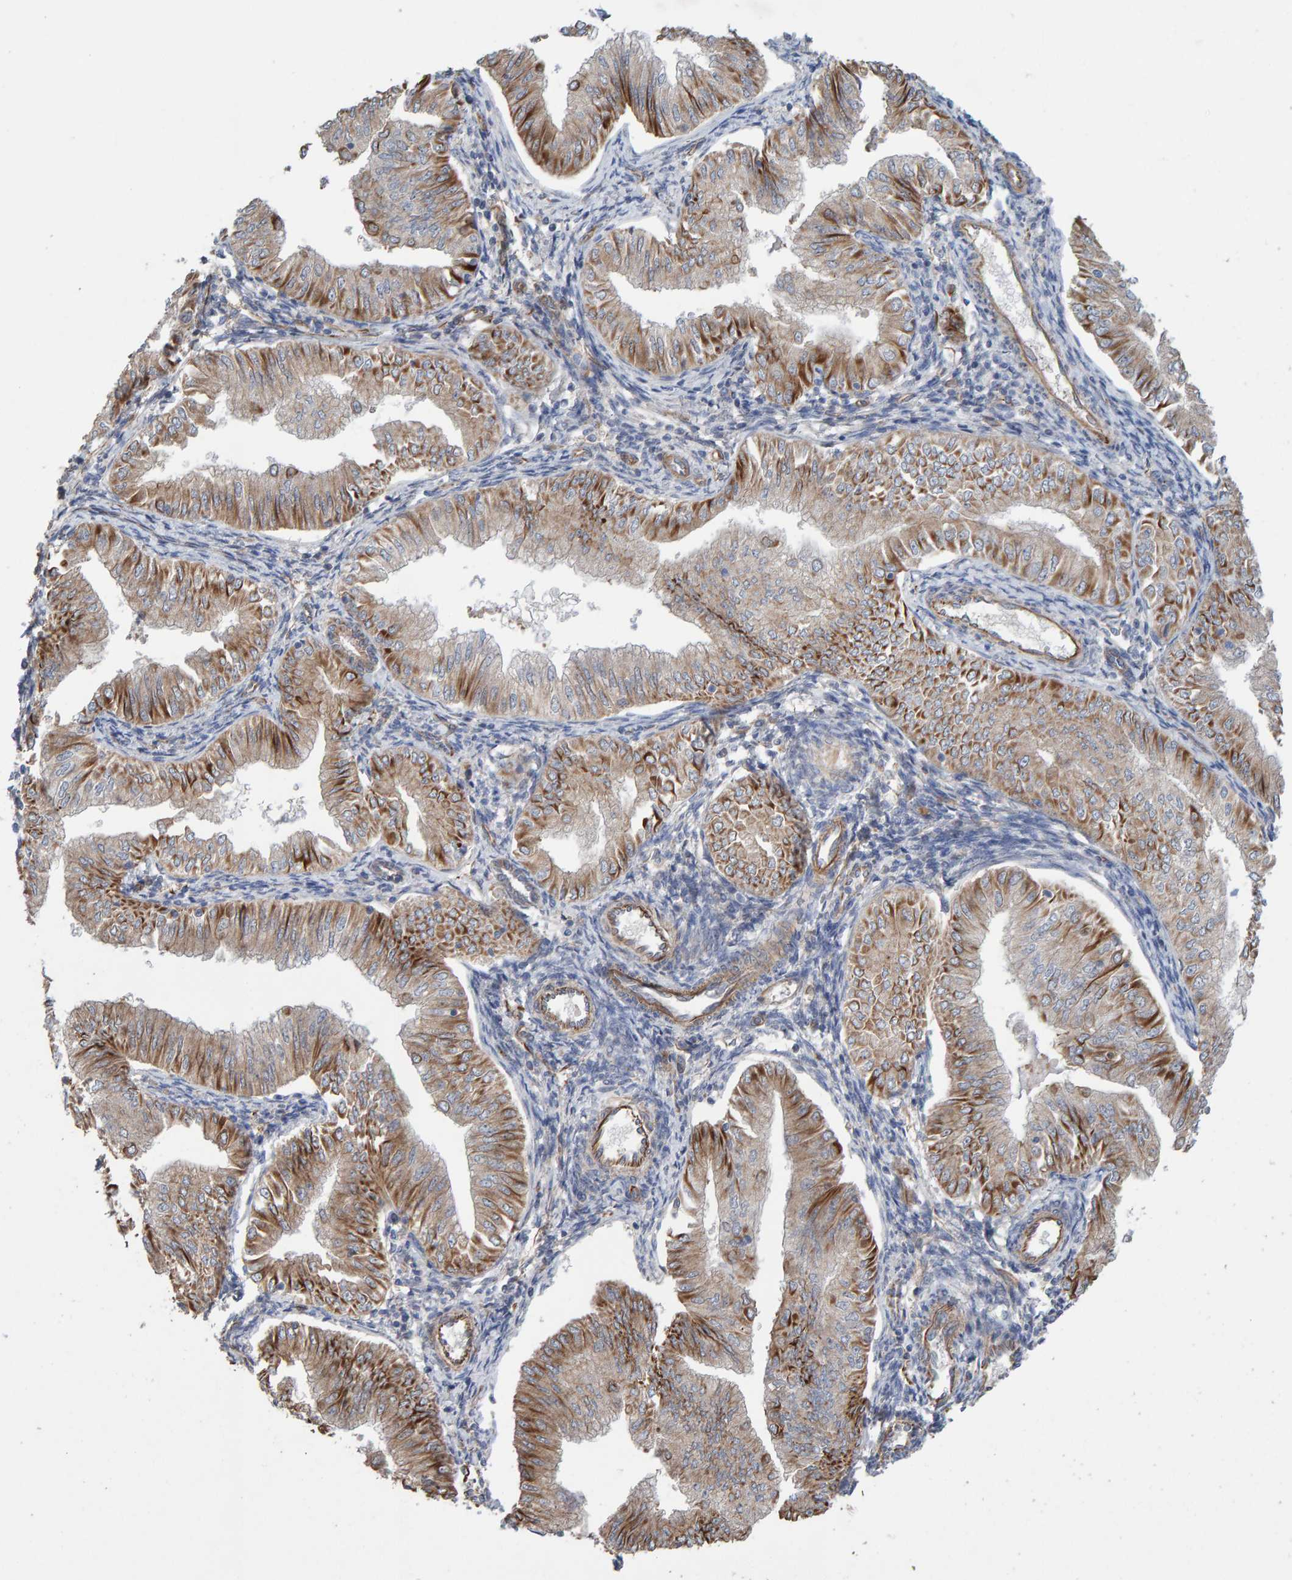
{"staining": {"intensity": "moderate", "quantity": ">75%", "location": "cytoplasmic/membranous"}, "tissue": "endometrial cancer", "cell_type": "Tumor cells", "image_type": "cancer", "snomed": [{"axis": "morphology", "description": "Normal tissue, NOS"}, {"axis": "morphology", "description": "Adenocarcinoma, NOS"}, {"axis": "topography", "description": "Endometrium"}], "caption": "Adenocarcinoma (endometrial) stained for a protein (brown) shows moderate cytoplasmic/membranous positive expression in about >75% of tumor cells.", "gene": "ZNF347", "patient": {"sex": "female", "age": 53}}